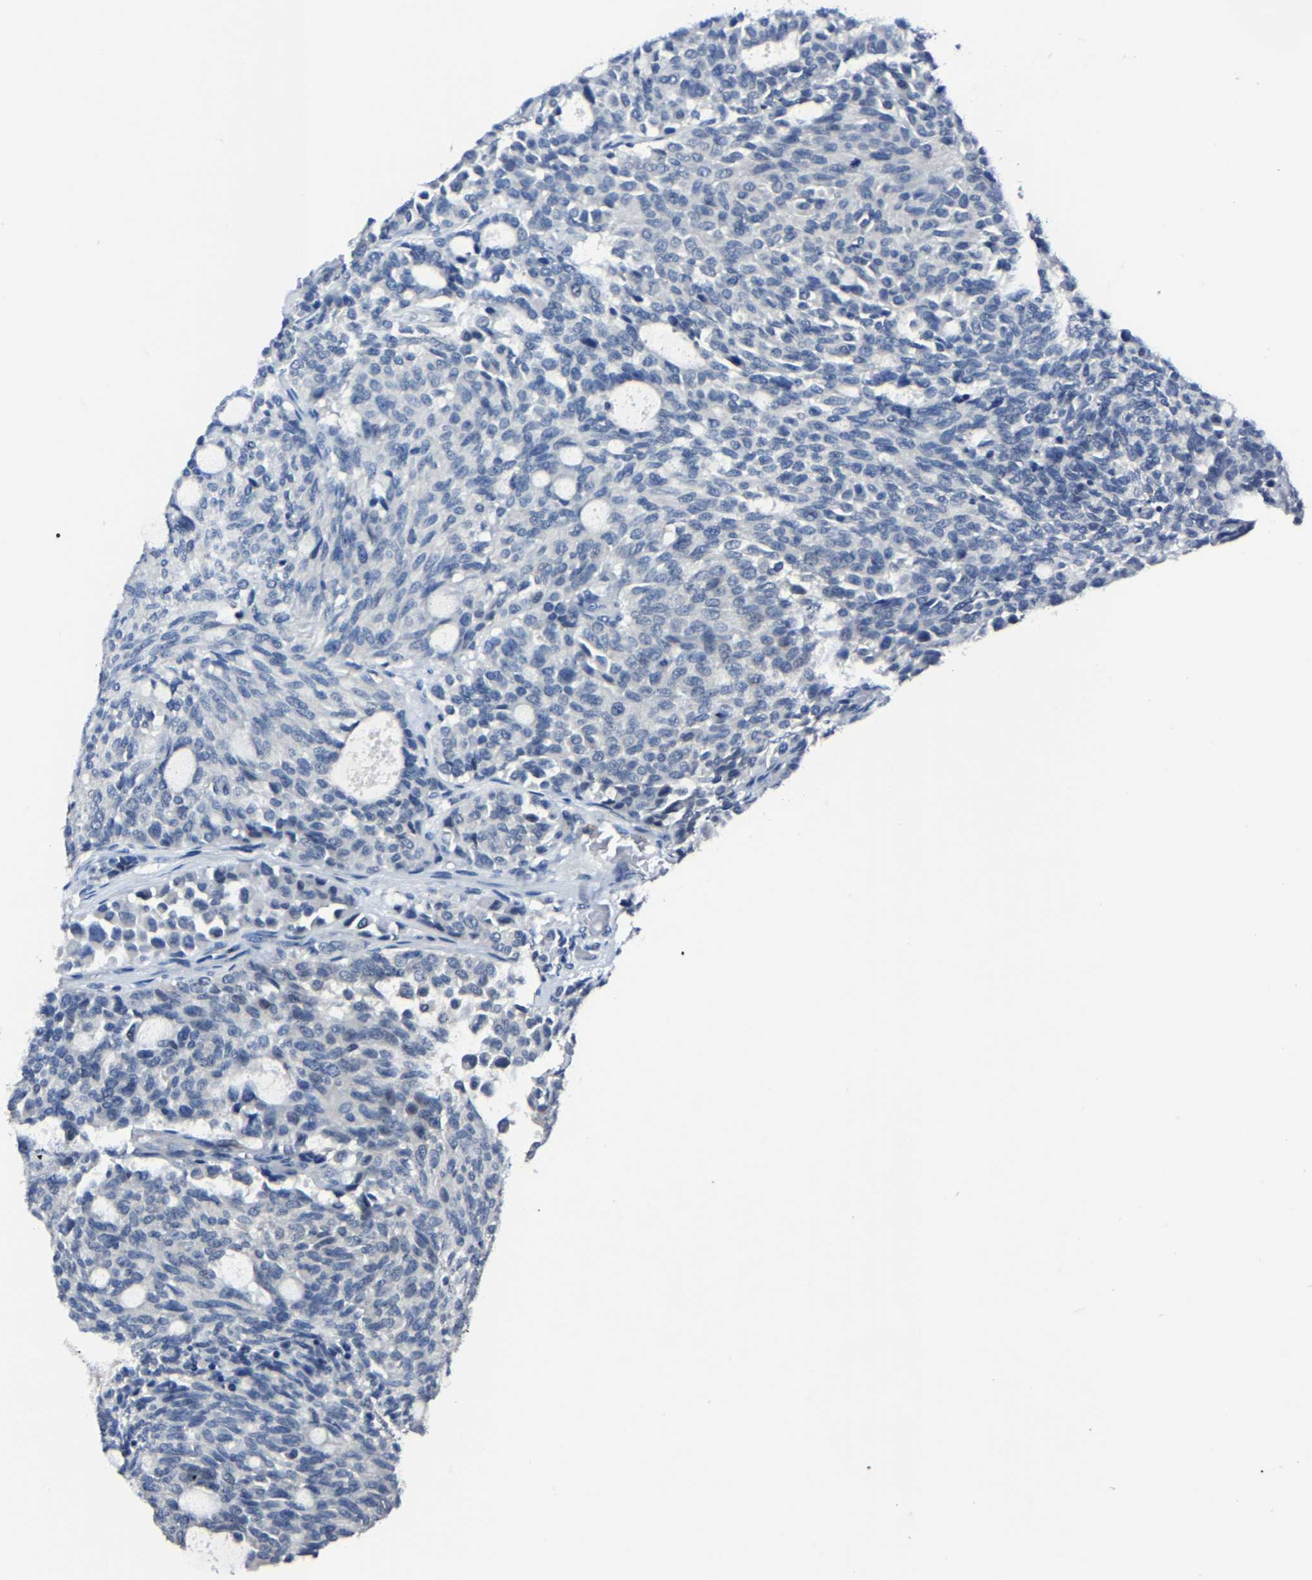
{"staining": {"intensity": "negative", "quantity": "none", "location": "none"}, "tissue": "carcinoid", "cell_type": "Tumor cells", "image_type": "cancer", "snomed": [{"axis": "morphology", "description": "Carcinoid, malignant, NOS"}, {"axis": "topography", "description": "Pancreas"}], "caption": "Protein analysis of carcinoid shows no significant expression in tumor cells.", "gene": "PCNX2", "patient": {"sex": "female", "age": 54}}